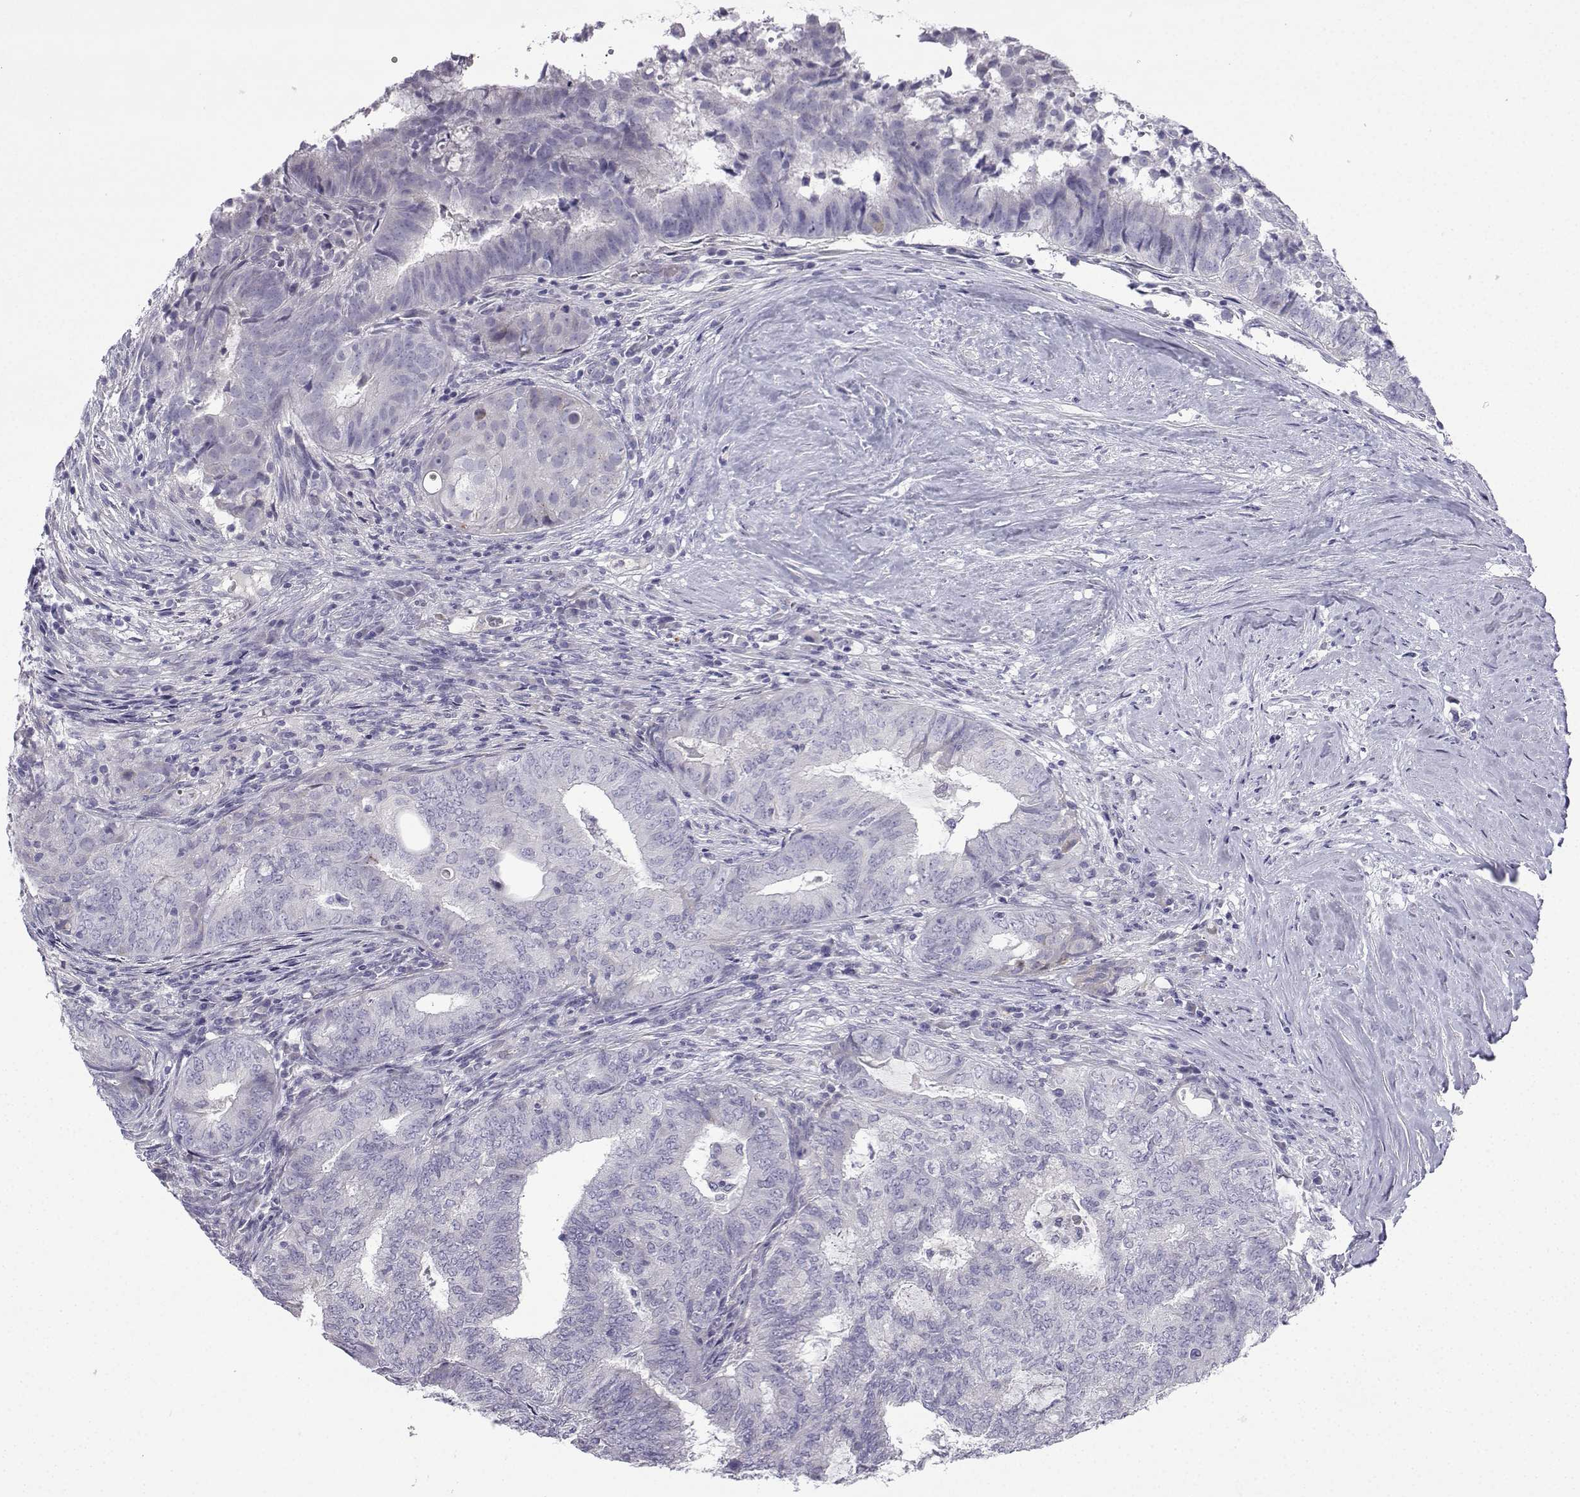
{"staining": {"intensity": "negative", "quantity": "none", "location": "none"}, "tissue": "endometrial cancer", "cell_type": "Tumor cells", "image_type": "cancer", "snomed": [{"axis": "morphology", "description": "Adenocarcinoma, NOS"}, {"axis": "topography", "description": "Endometrium"}], "caption": "Endometrial cancer (adenocarcinoma) was stained to show a protein in brown. There is no significant expression in tumor cells.", "gene": "SPACA7", "patient": {"sex": "female", "age": 62}}